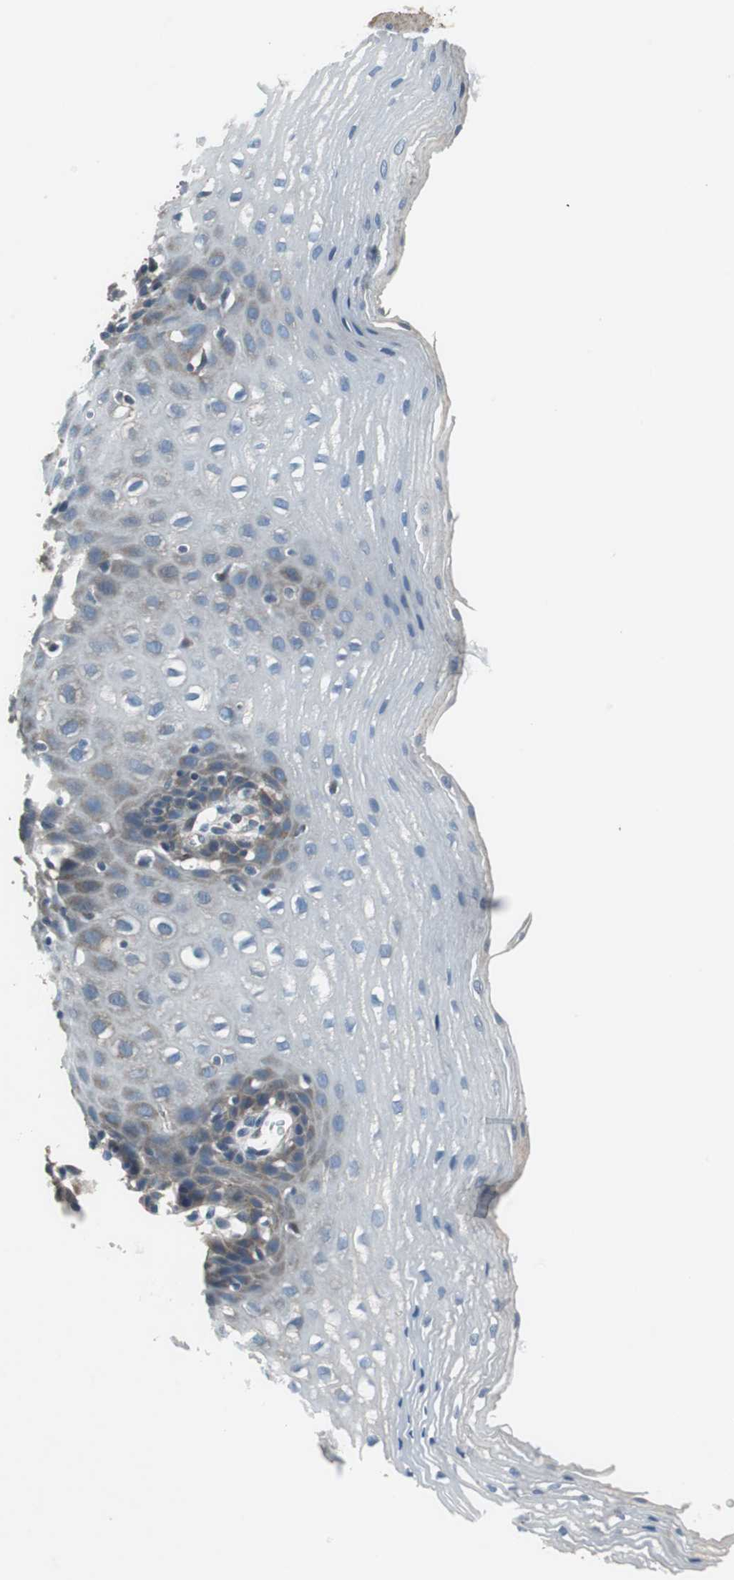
{"staining": {"intensity": "moderate", "quantity": "<25%", "location": "cytoplasmic/membranous"}, "tissue": "esophagus", "cell_type": "Squamous epithelial cells", "image_type": "normal", "snomed": [{"axis": "morphology", "description": "Normal tissue, NOS"}, {"axis": "topography", "description": "Esophagus"}], "caption": "Esophagus stained with a brown dye reveals moderate cytoplasmic/membranous positive positivity in approximately <25% of squamous epithelial cells.", "gene": "PI4KB", "patient": {"sex": "male", "age": 48}}